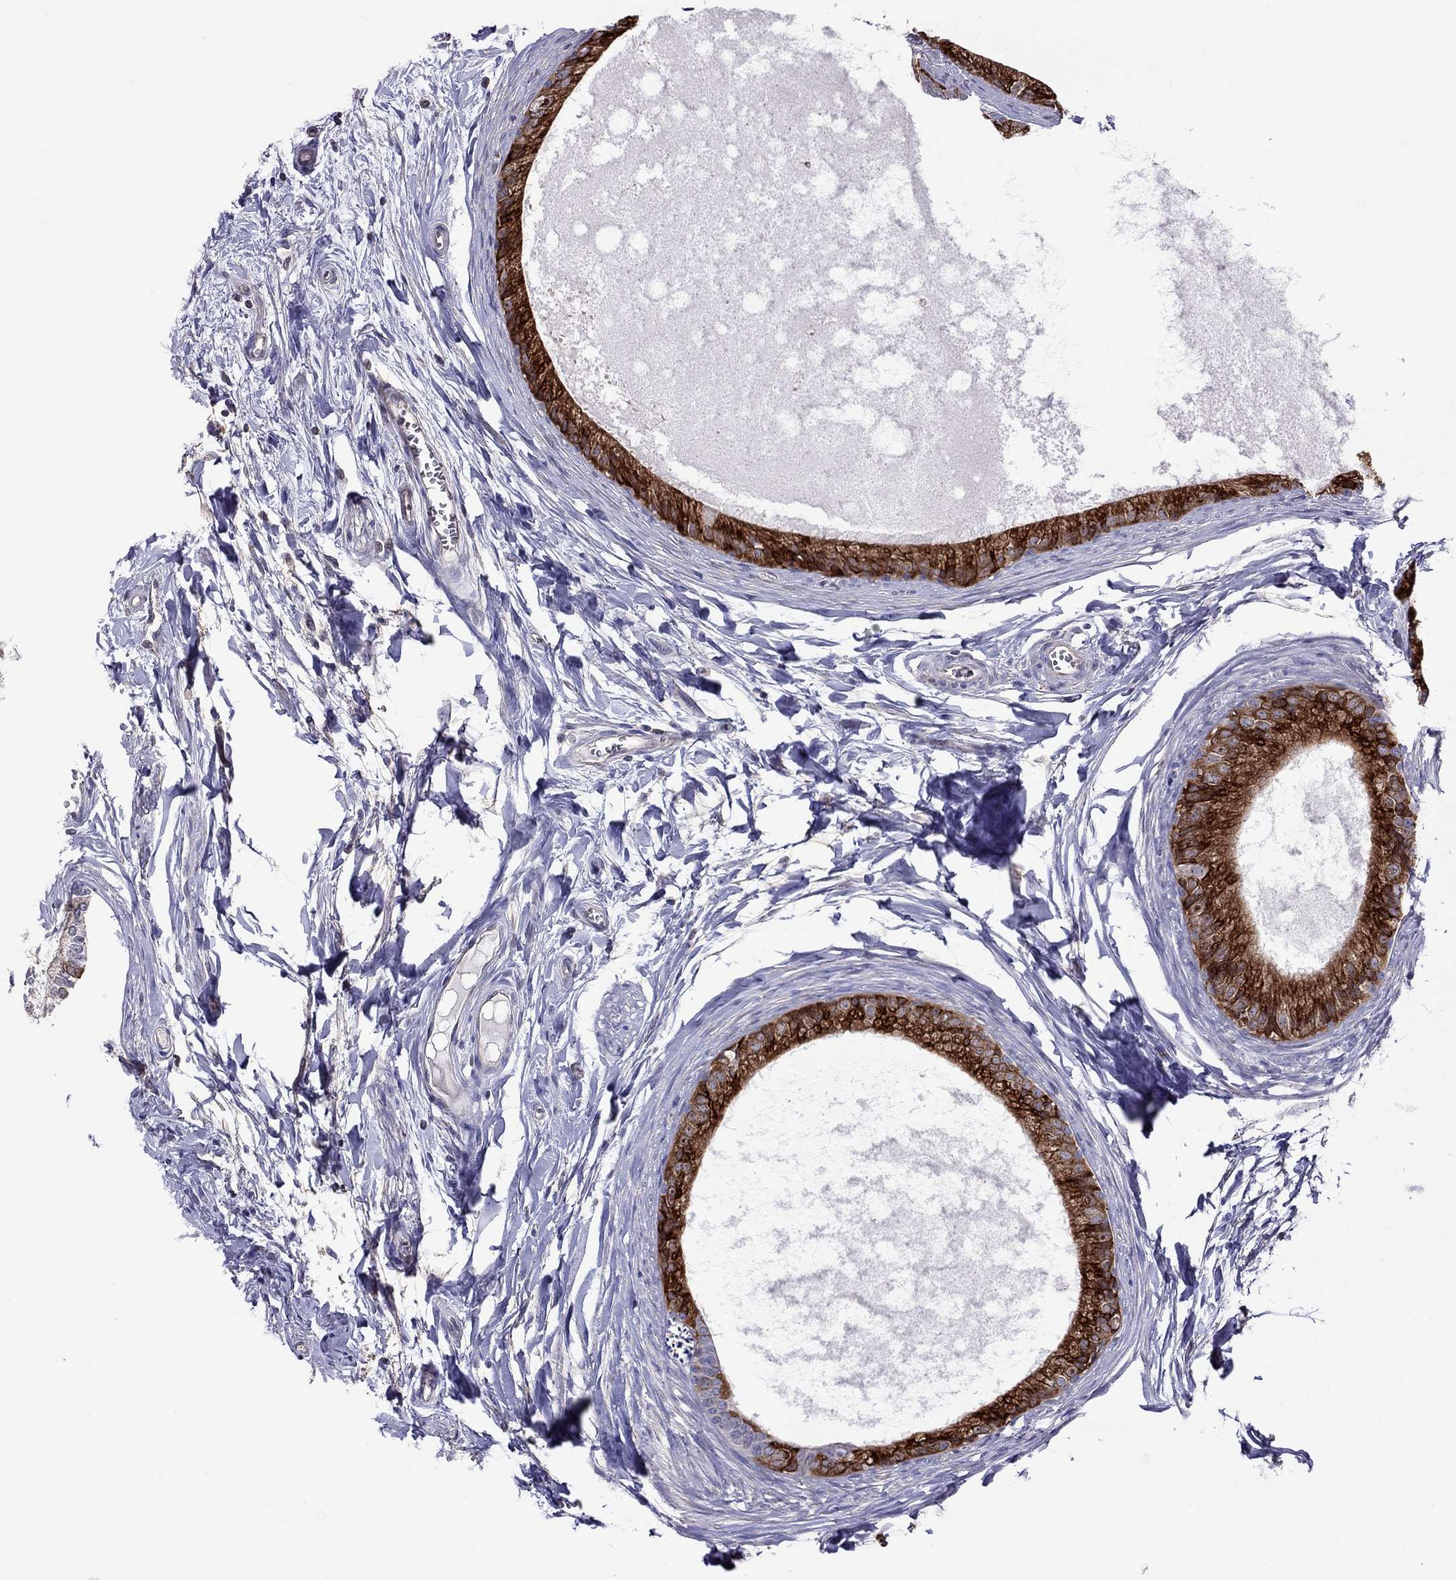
{"staining": {"intensity": "strong", "quantity": "25%-75%", "location": "cytoplasmic/membranous"}, "tissue": "epididymis", "cell_type": "Glandular cells", "image_type": "normal", "snomed": [{"axis": "morphology", "description": "Normal tissue, NOS"}, {"axis": "topography", "description": "Epididymis"}], "caption": "Protein expression analysis of normal human epididymis reveals strong cytoplasmic/membranous staining in approximately 25%-75% of glandular cells.", "gene": "ADAM28", "patient": {"sex": "male", "age": 51}}